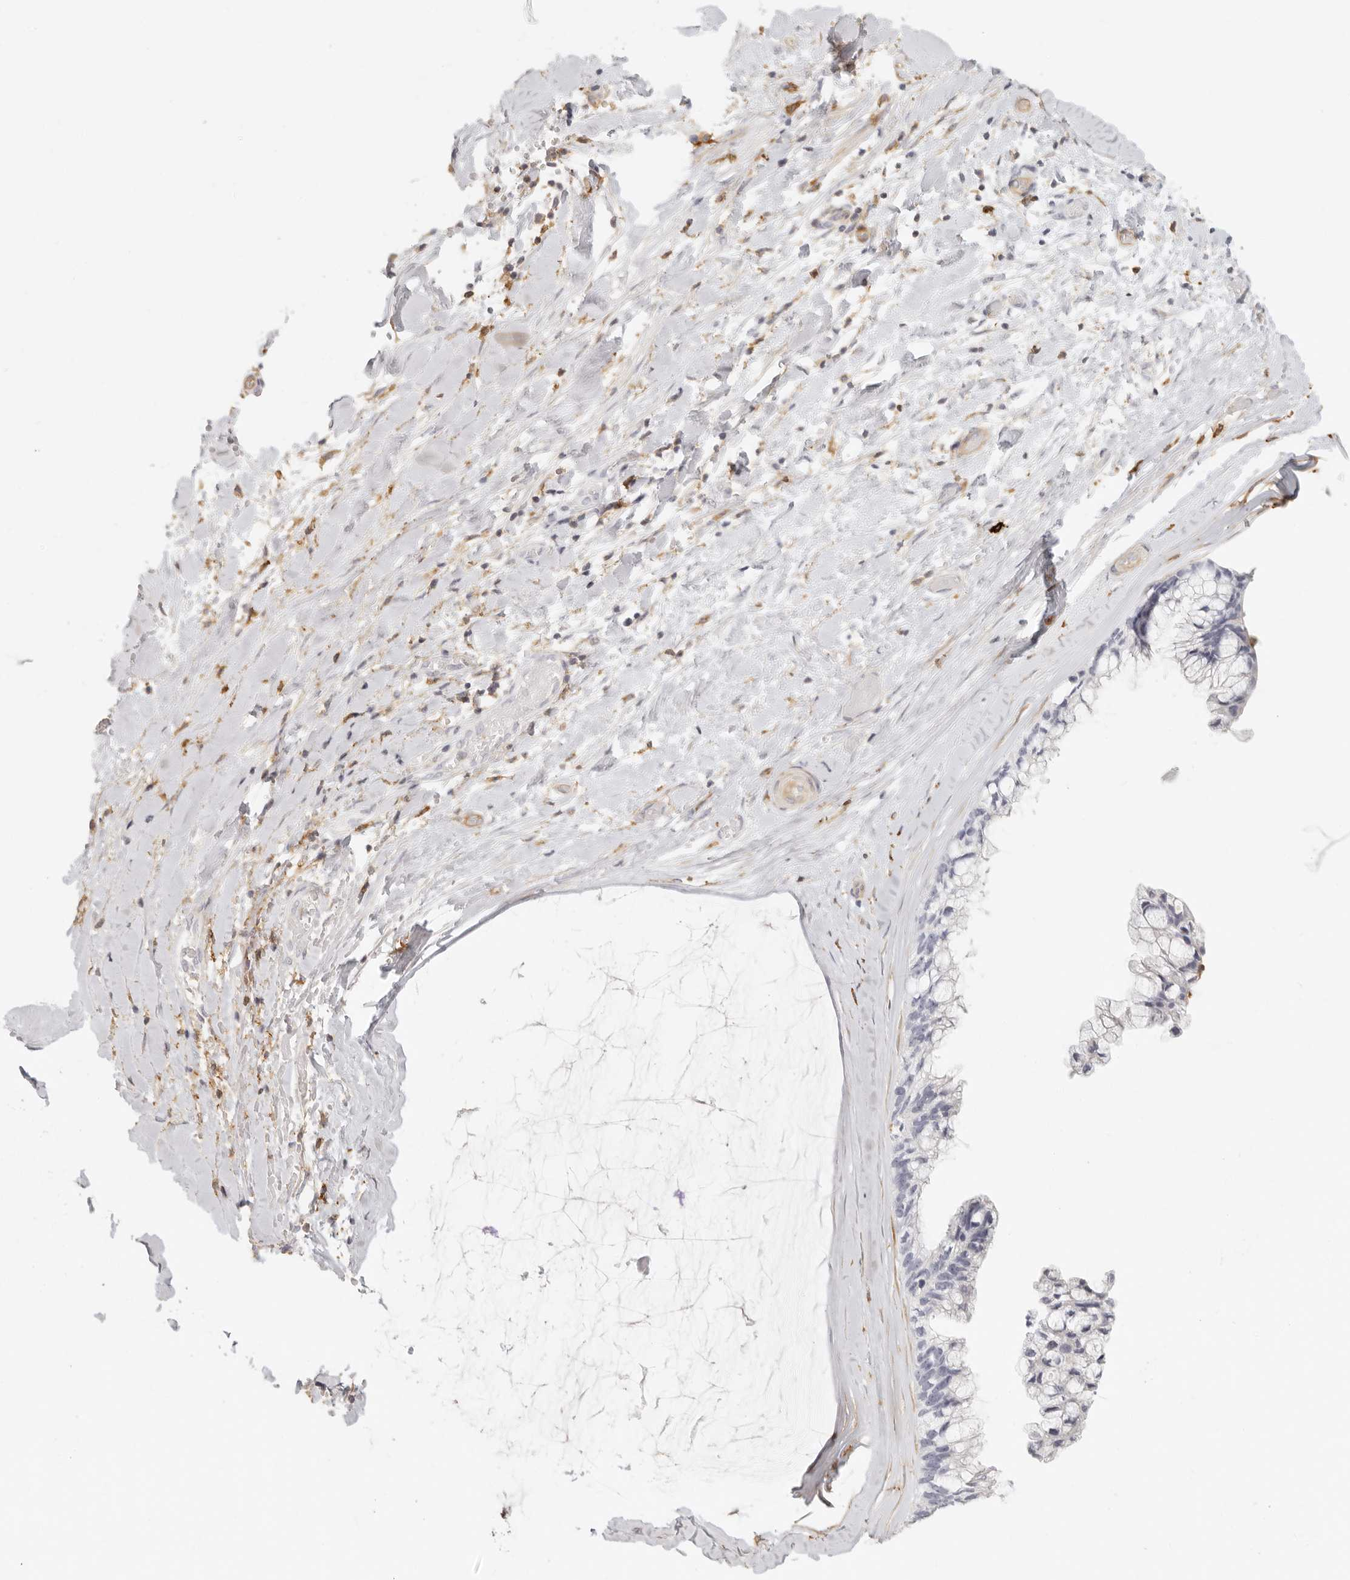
{"staining": {"intensity": "negative", "quantity": "none", "location": "none"}, "tissue": "ovarian cancer", "cell_type": "Tumor cells", "image_type": "cancer", "snomed": [{"axis": "morphology", "description": "Cystadenocarcinoma, mucinous, NOS"}, {"axis": "topography", "description": "Ovary"}], "caption": "Tumor cells are negative for protein expression in human ovarian cancer.", "gene": "NIBAN1", "patient": {"sex": "female", "age": 39}}